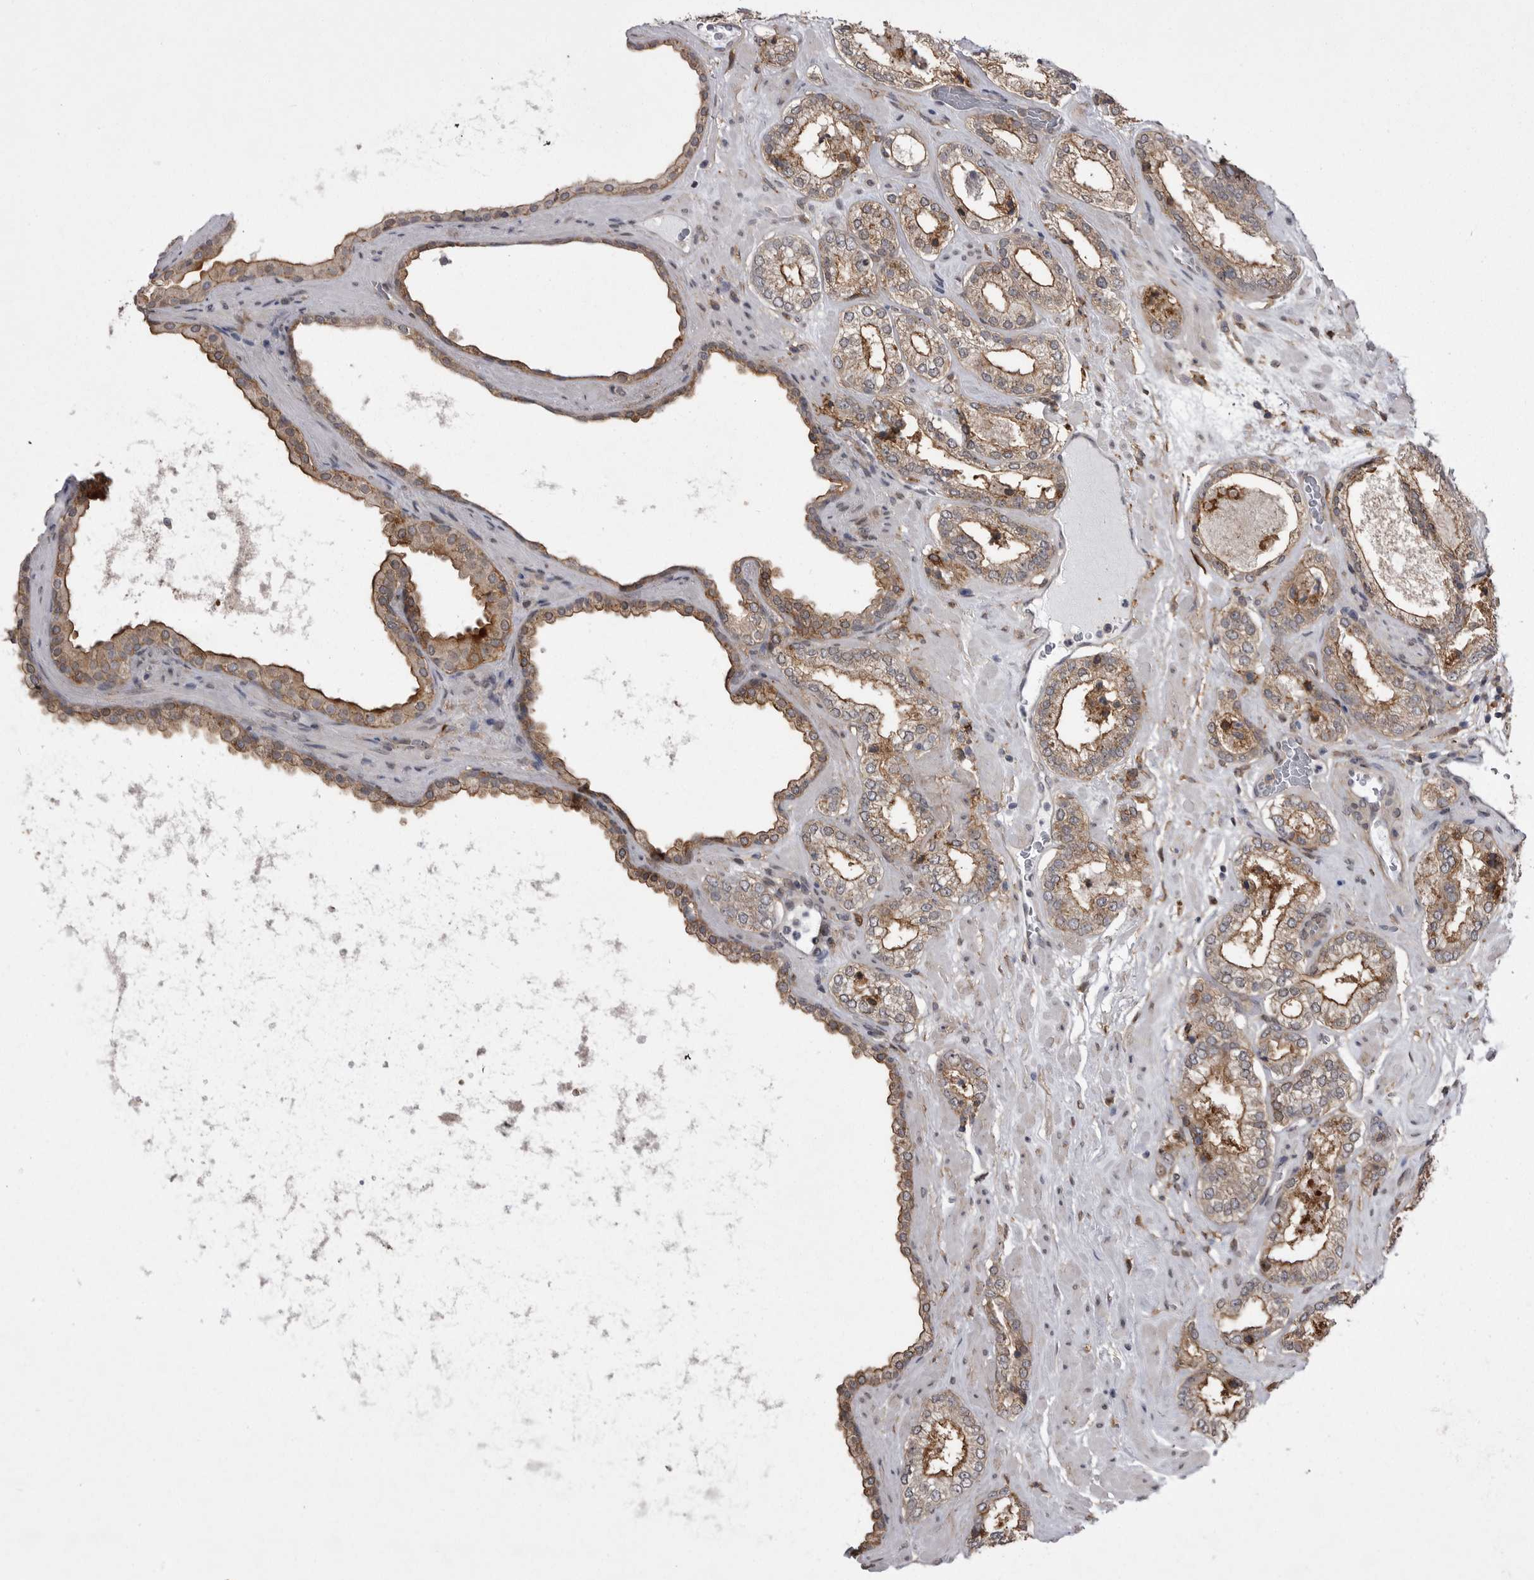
{"staining": {"intensity": "moderate", "quantity": ">75%", "location": "cytoplasmic/membranous"}, "tissue": "prostate cancer", "cell_type": "Tumor cells", "image_type": "cancer", "snomed": [{"axis": "morphology", "description": "Adenocarcinoma, Low grade"}, {"axis": "topography", "description": "Prostate"}], "caption": "Protein analysis of prostate cancer (low-grade adenocarcinoma) tissue shows moderate cytoplasmic/membranous staining in about >75% of tumor cells.", "gene": "ABL1", "patient": {"sex": "male", "age": 62}}